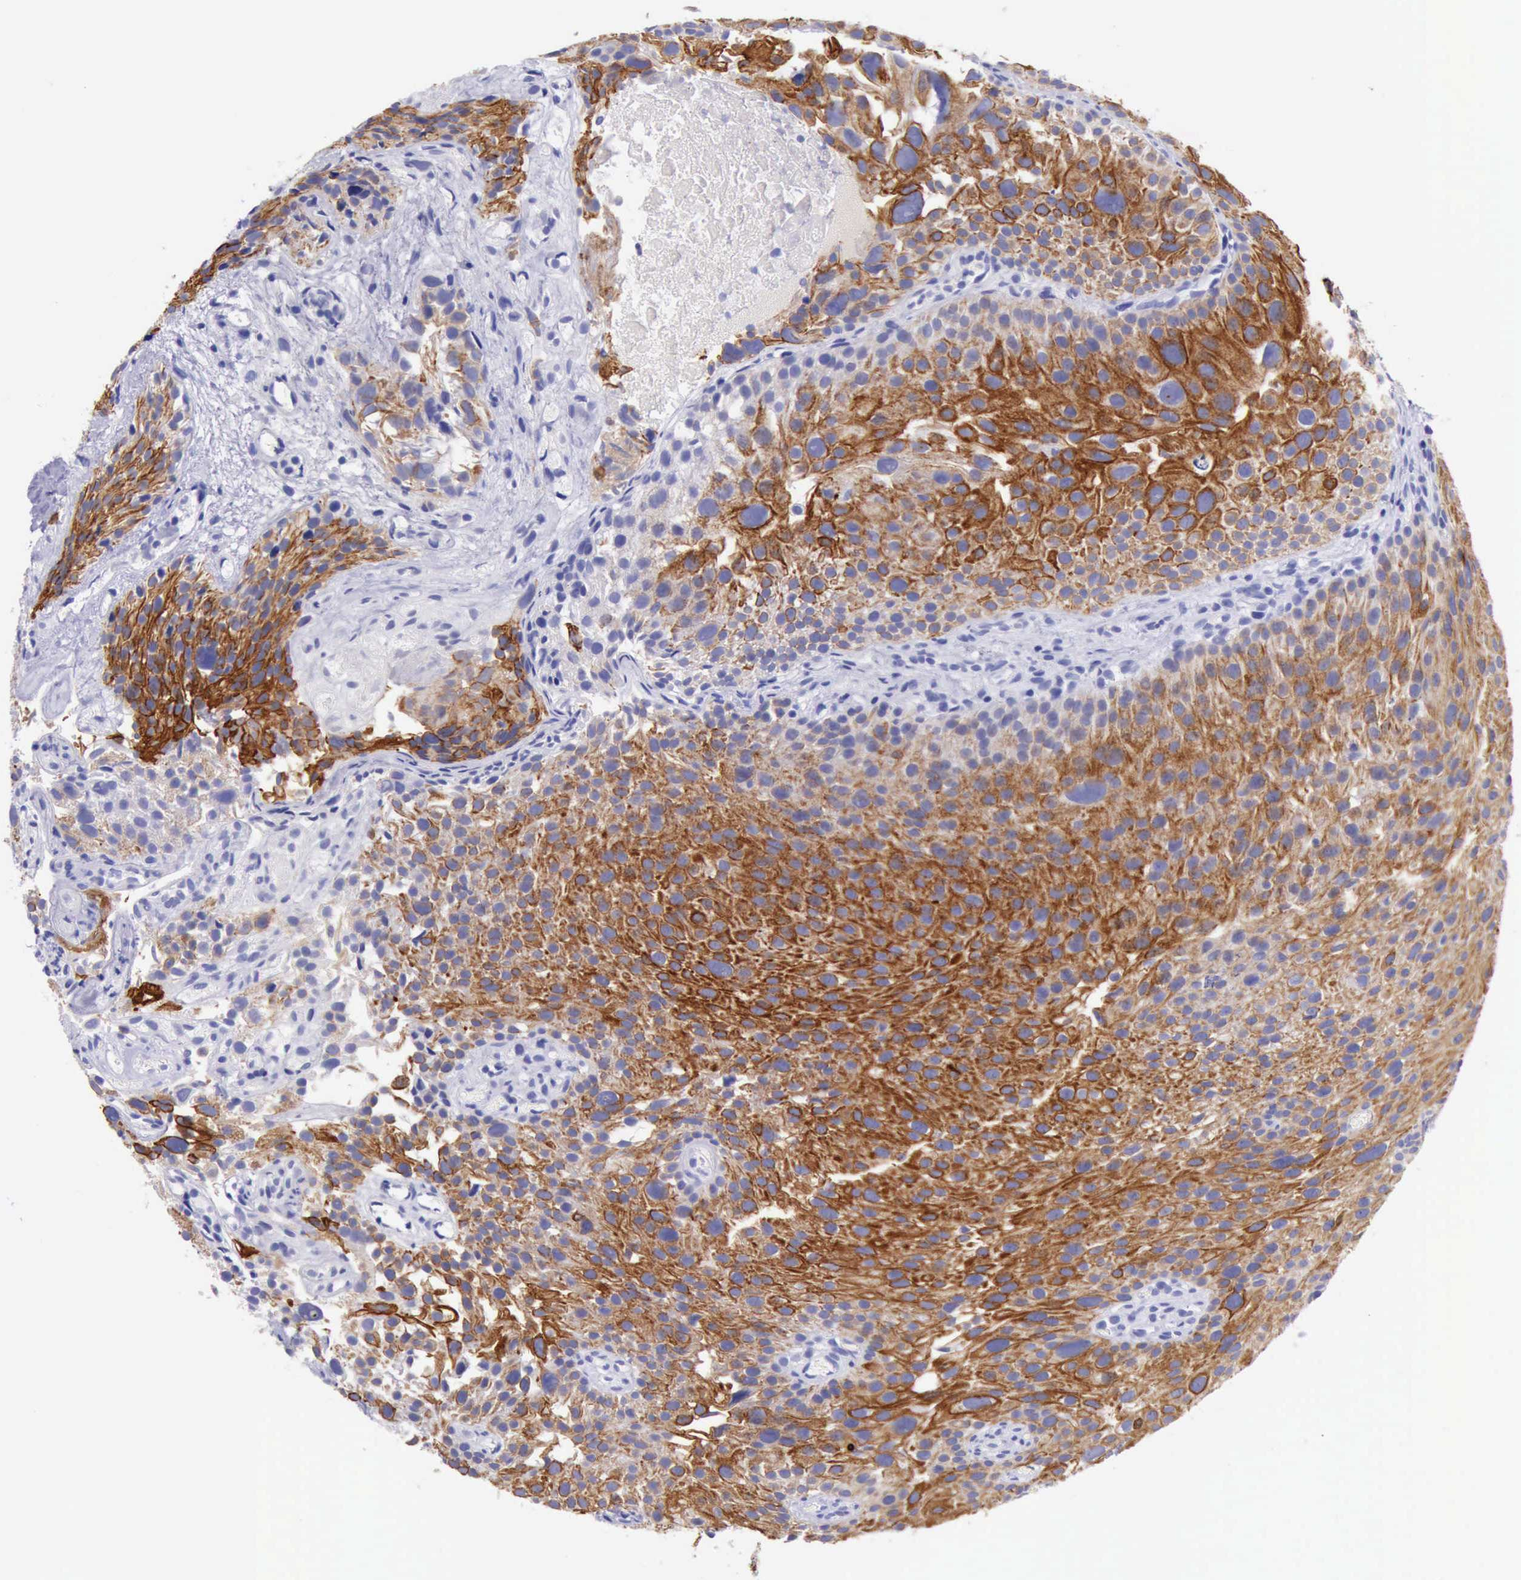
{"staining": {"intensity": "strong", "quantity": "25%-75%", "location": "cytoplasmic/membranous"}, "tissue": "urothelial cancer", "cell_type": "Tumor cells", "image_type": "cancer", "snomed": [{"axis": "morphology", "description": "Urothelial carcinoma, High grade"}, {"axis": "topography", "description": "Urinary bladder"}], "caption": "A histopathology image showing strong cytoplasmic/membranous positivity in about 25%-75% of tumor cells in urothelial carcinoma (high-grade), as visualized by brown immunohistochemical staining.", "gene": "KRT8", "patient": {"sex": "female", "age": 78}}